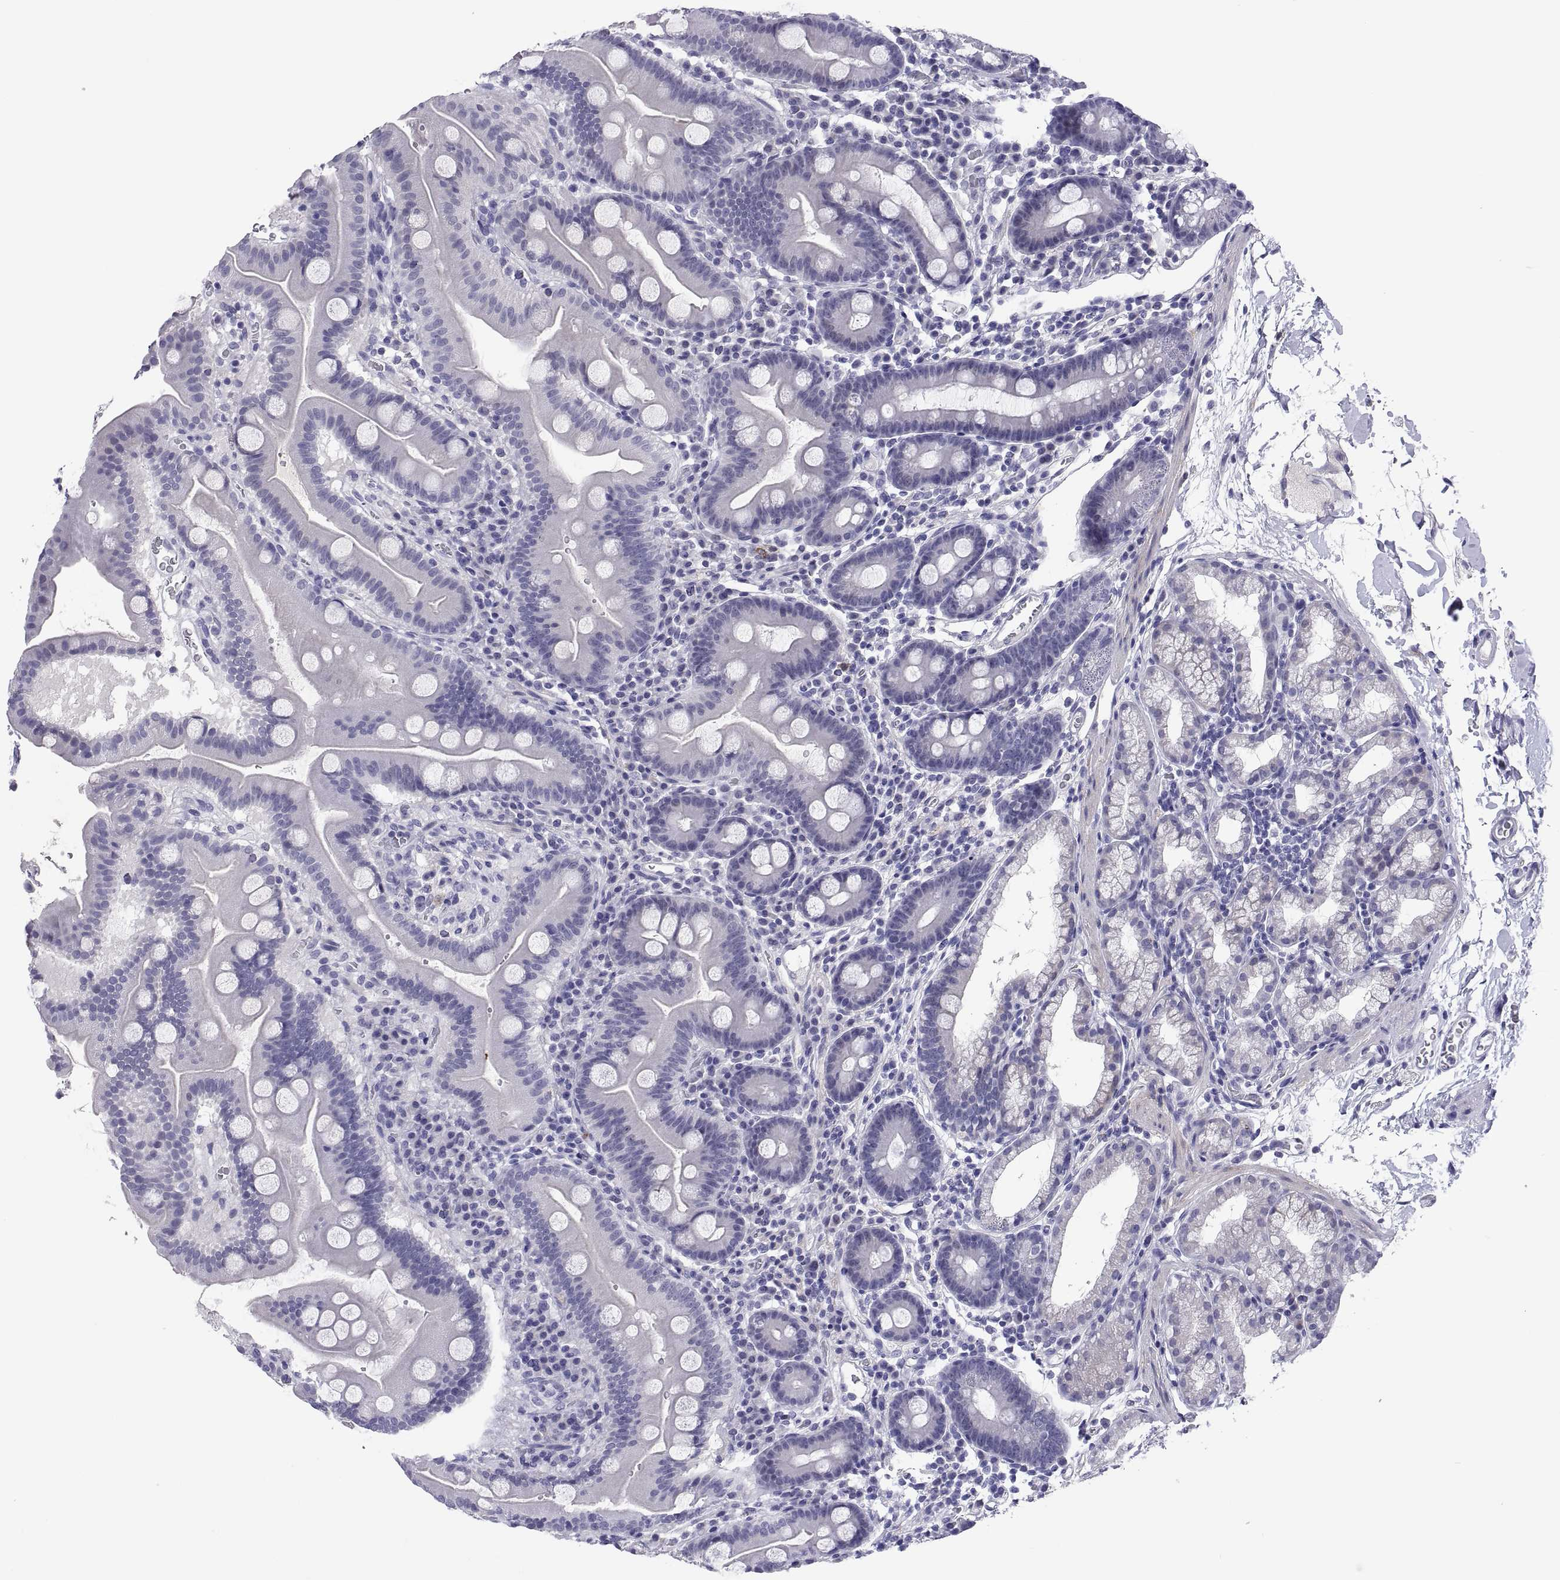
{"staining": {"intensity": "negative", "quantity": "none", "location": "none"}, "tissue": "duodenum", "cell_type": "Glandular cells", "image_type": "normal", "snomed": [{"axis": "morphology", "description": "Normal tissue, NOS"}, {"axis": "topography", "description": "Duodenum"}], "caption": "There is no significant expression in glandular cells of duodenum. (Immunohistochemistry, brightfield microscopy, high magnification).", "gene": "CHCT1", "patient": {"sex": "male", "age": 59}}